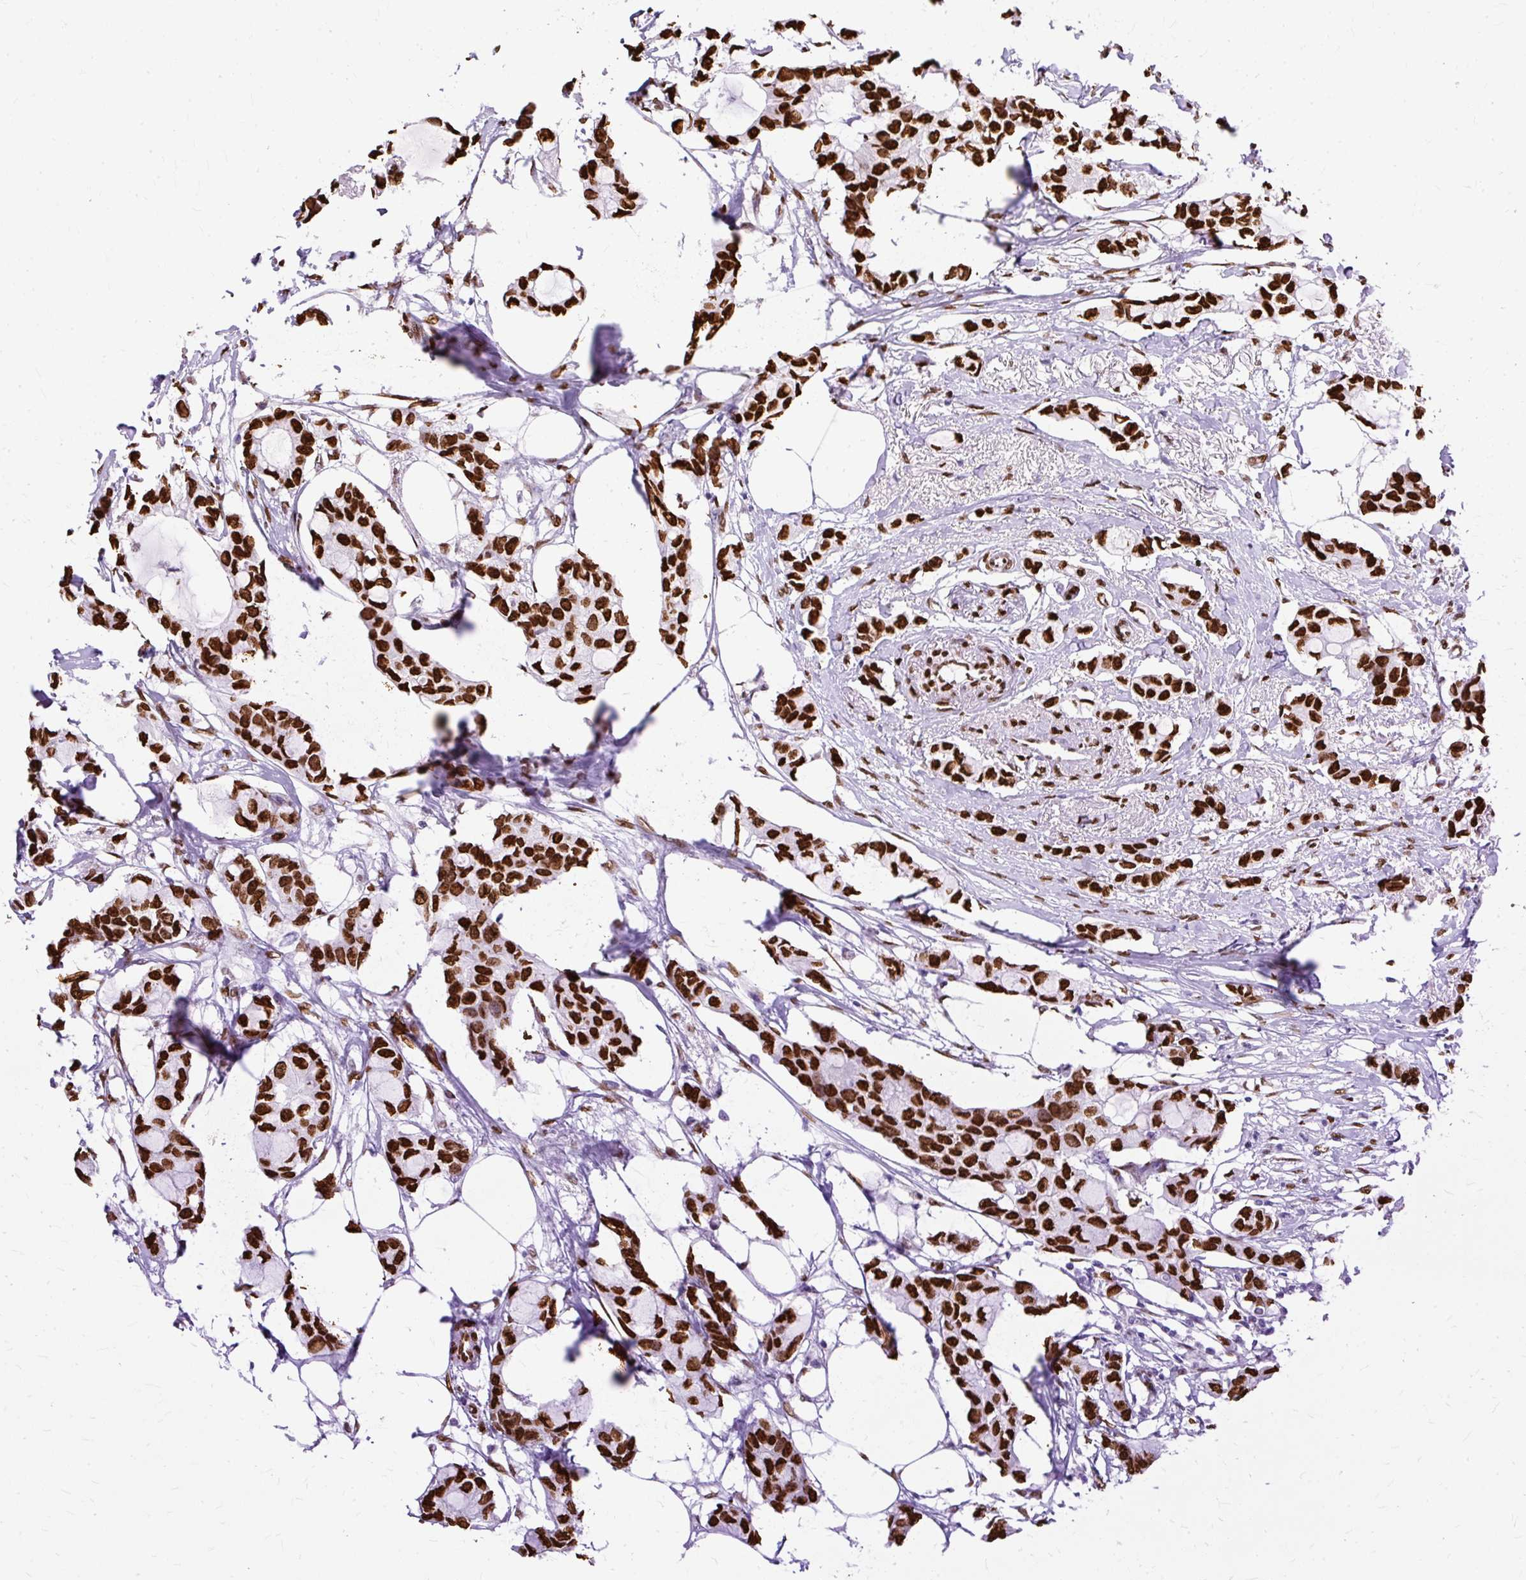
{"staining": {"intensity": "strong", "quantity": ">75%", "location": "nuclear"}, "tissue": "breast cancer", "cell_type": "Tumor cells", "image_type": "cancer", "snomed": [{"axis": "morphology", "description": "Duct carcinoma"}, {"axis": "topography", "description": "Breast"}], "caption": "Protein staining of intraductal carcinoma (breast) tissue exhibits strong nuclear staining in about >75% of tumor cells.", "gene": "TMEM184C", "patient": {"sex": "female", "age": 73}}